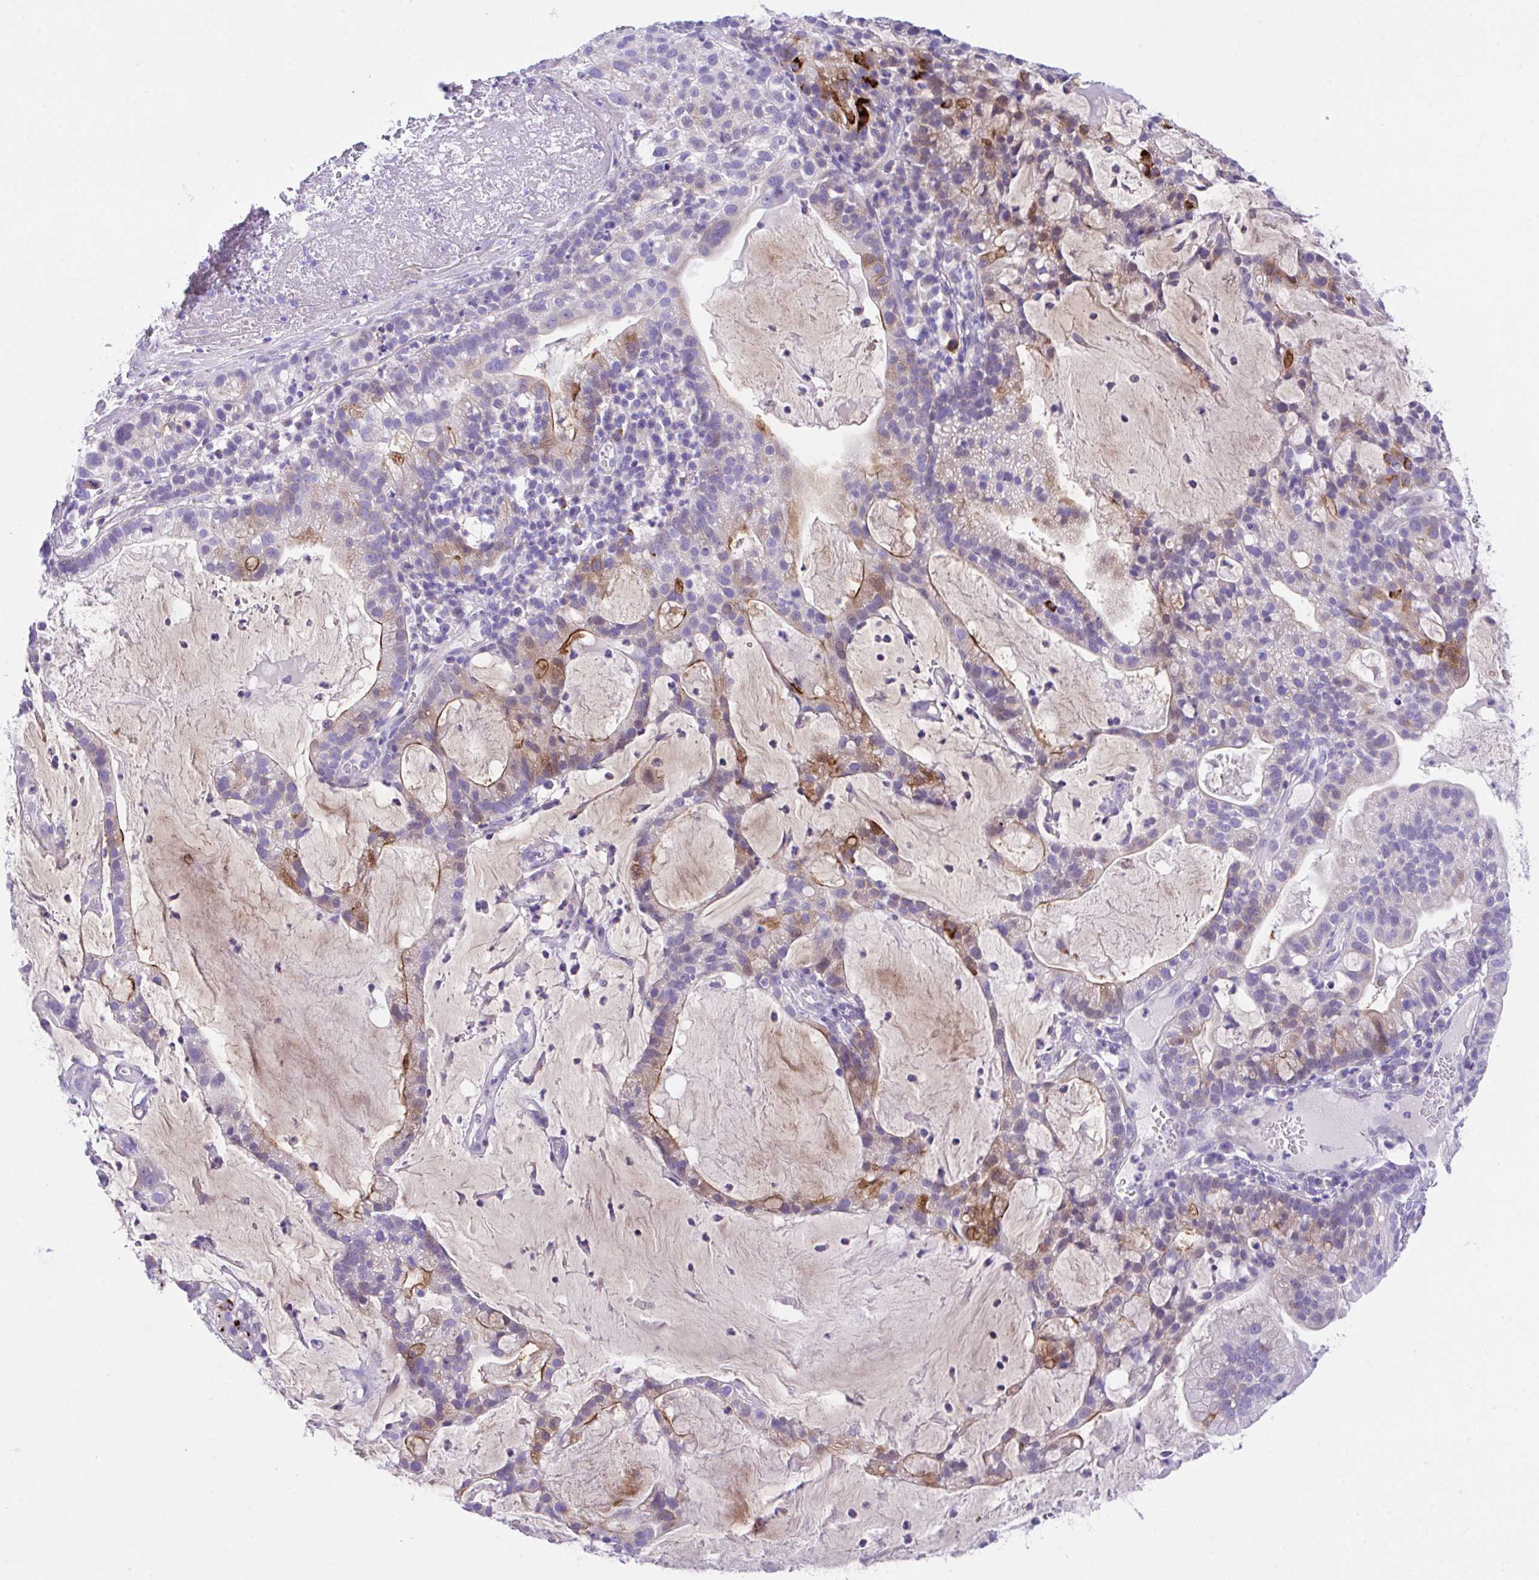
{"staining": {"intensity": "strong", "quantity": "25%-75%", "location": "cytoplasmic/membranous"}, "tissue": "cervical cancer", "cell_type": "Tumor cells", "image_type": "cancer", "snomed": [{"axis": "morphology", "description": "Adenocarcinoma, NOS"}, {"axis": "topography", "description": "Cervix"}], "caption": "High-magnification brightfield microscopy of cervical cancer stained with DAB (brown) and counterstained with hematoxylin (blue). tumor cells exhibit strong cytoplasmic/membranous positivity is present in approximately25%-75% of cells.", "gene": "SLC16A6", "patient": {"sex": "female", "age": 41}}